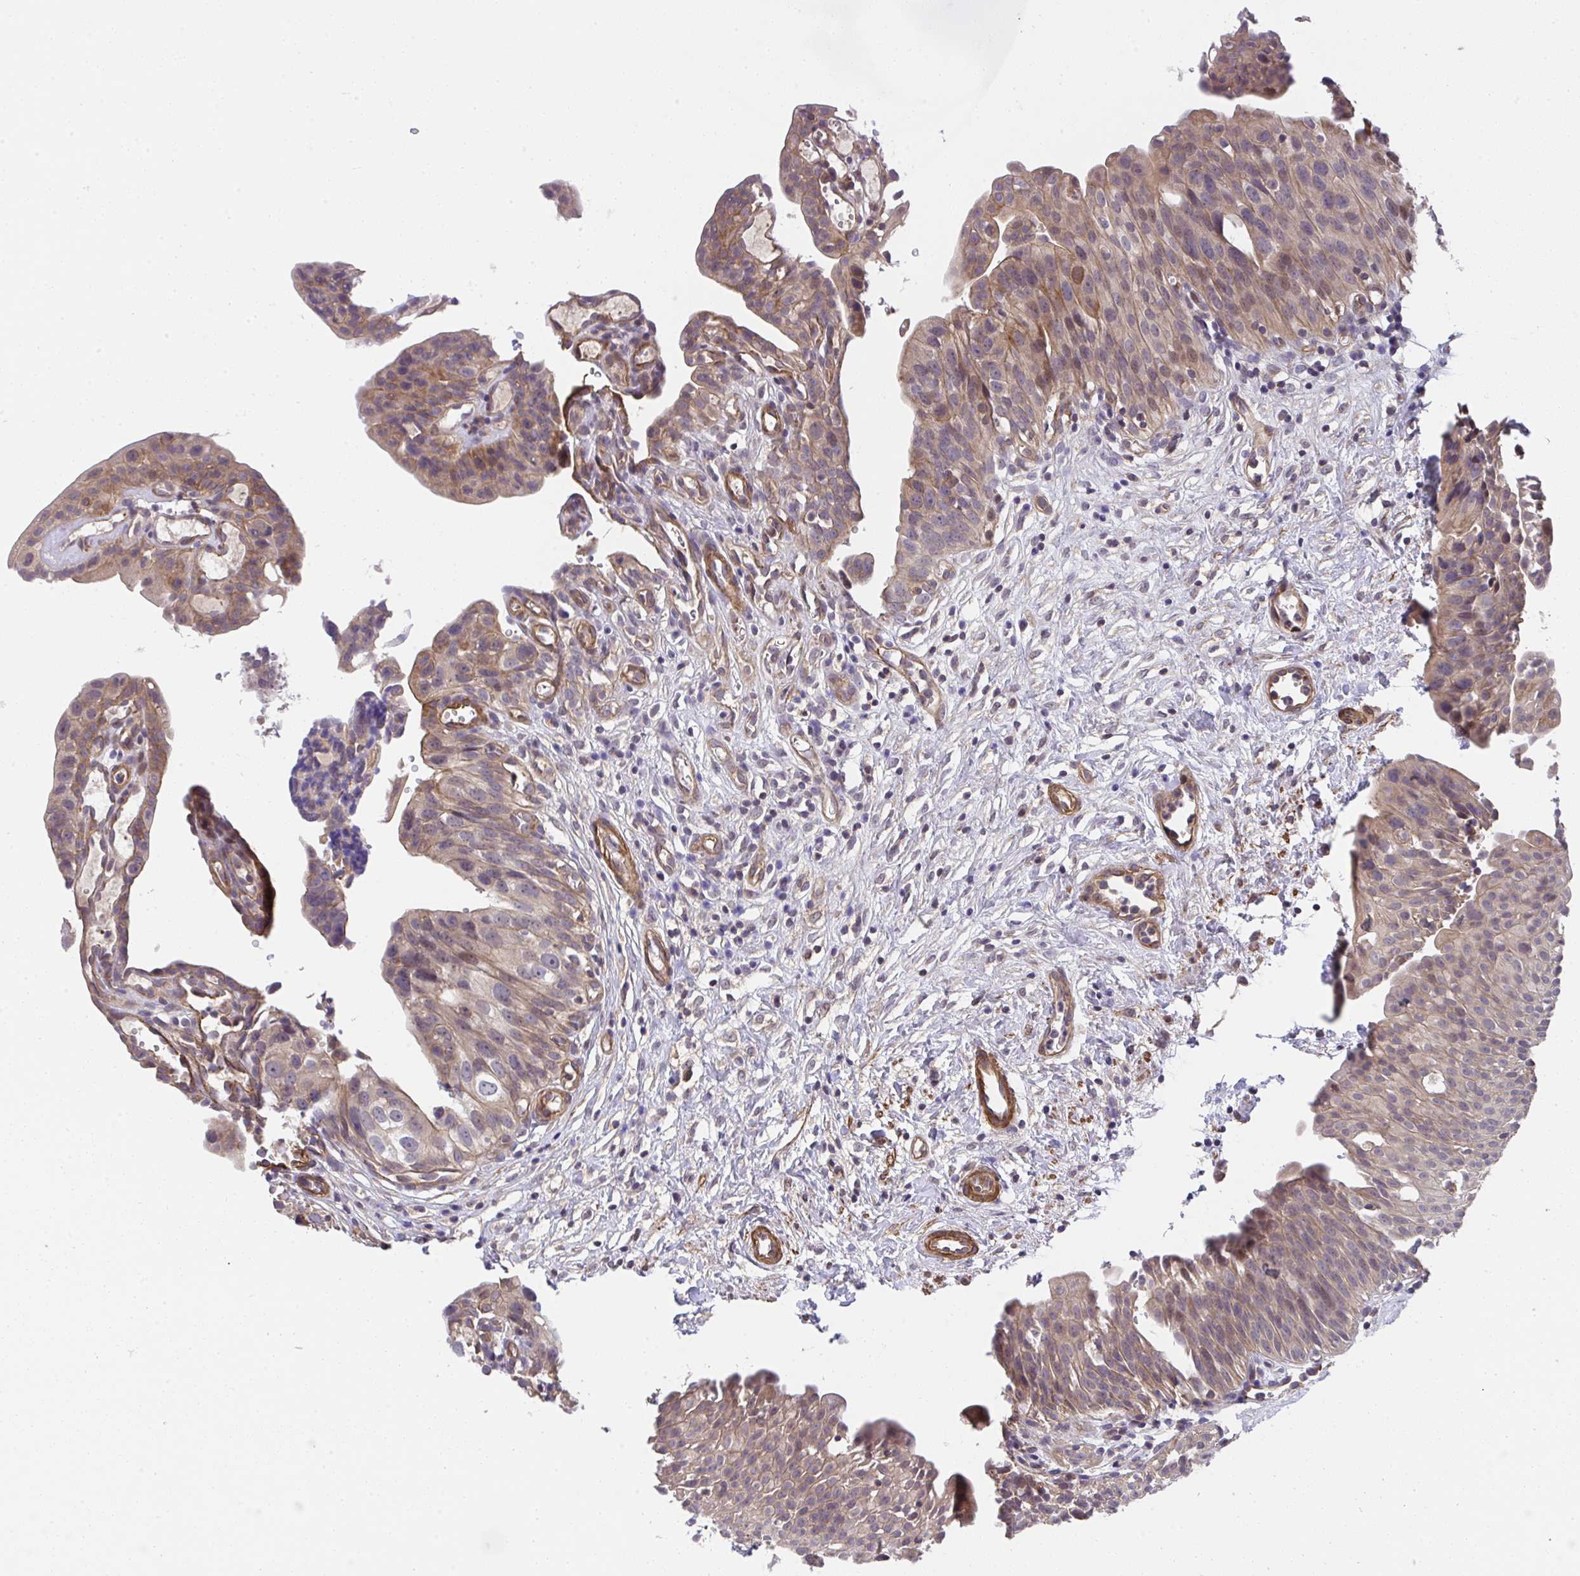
{"staining": {"intensity": "moderate", "quantity": ">75%", "location": "cytoplasmic/membranous"}, "tissue": "urinary bladder", "cell_type": "Urothelial cells", "image_type": "normal", "snomed": [{"axis": "morphology", "description": "Normal tissue, NOS"}, {"axis": "topography", "description": "Urinary bladder"}], "caption": "The histopathology image shows staining of unremarkable urinary bladder, revealing moderate cytoplasmic/membranous protein expression (brown color) within urothelial cells.", "gene": "ZNF696", "patient": {"sex": "male", "age": 51}}